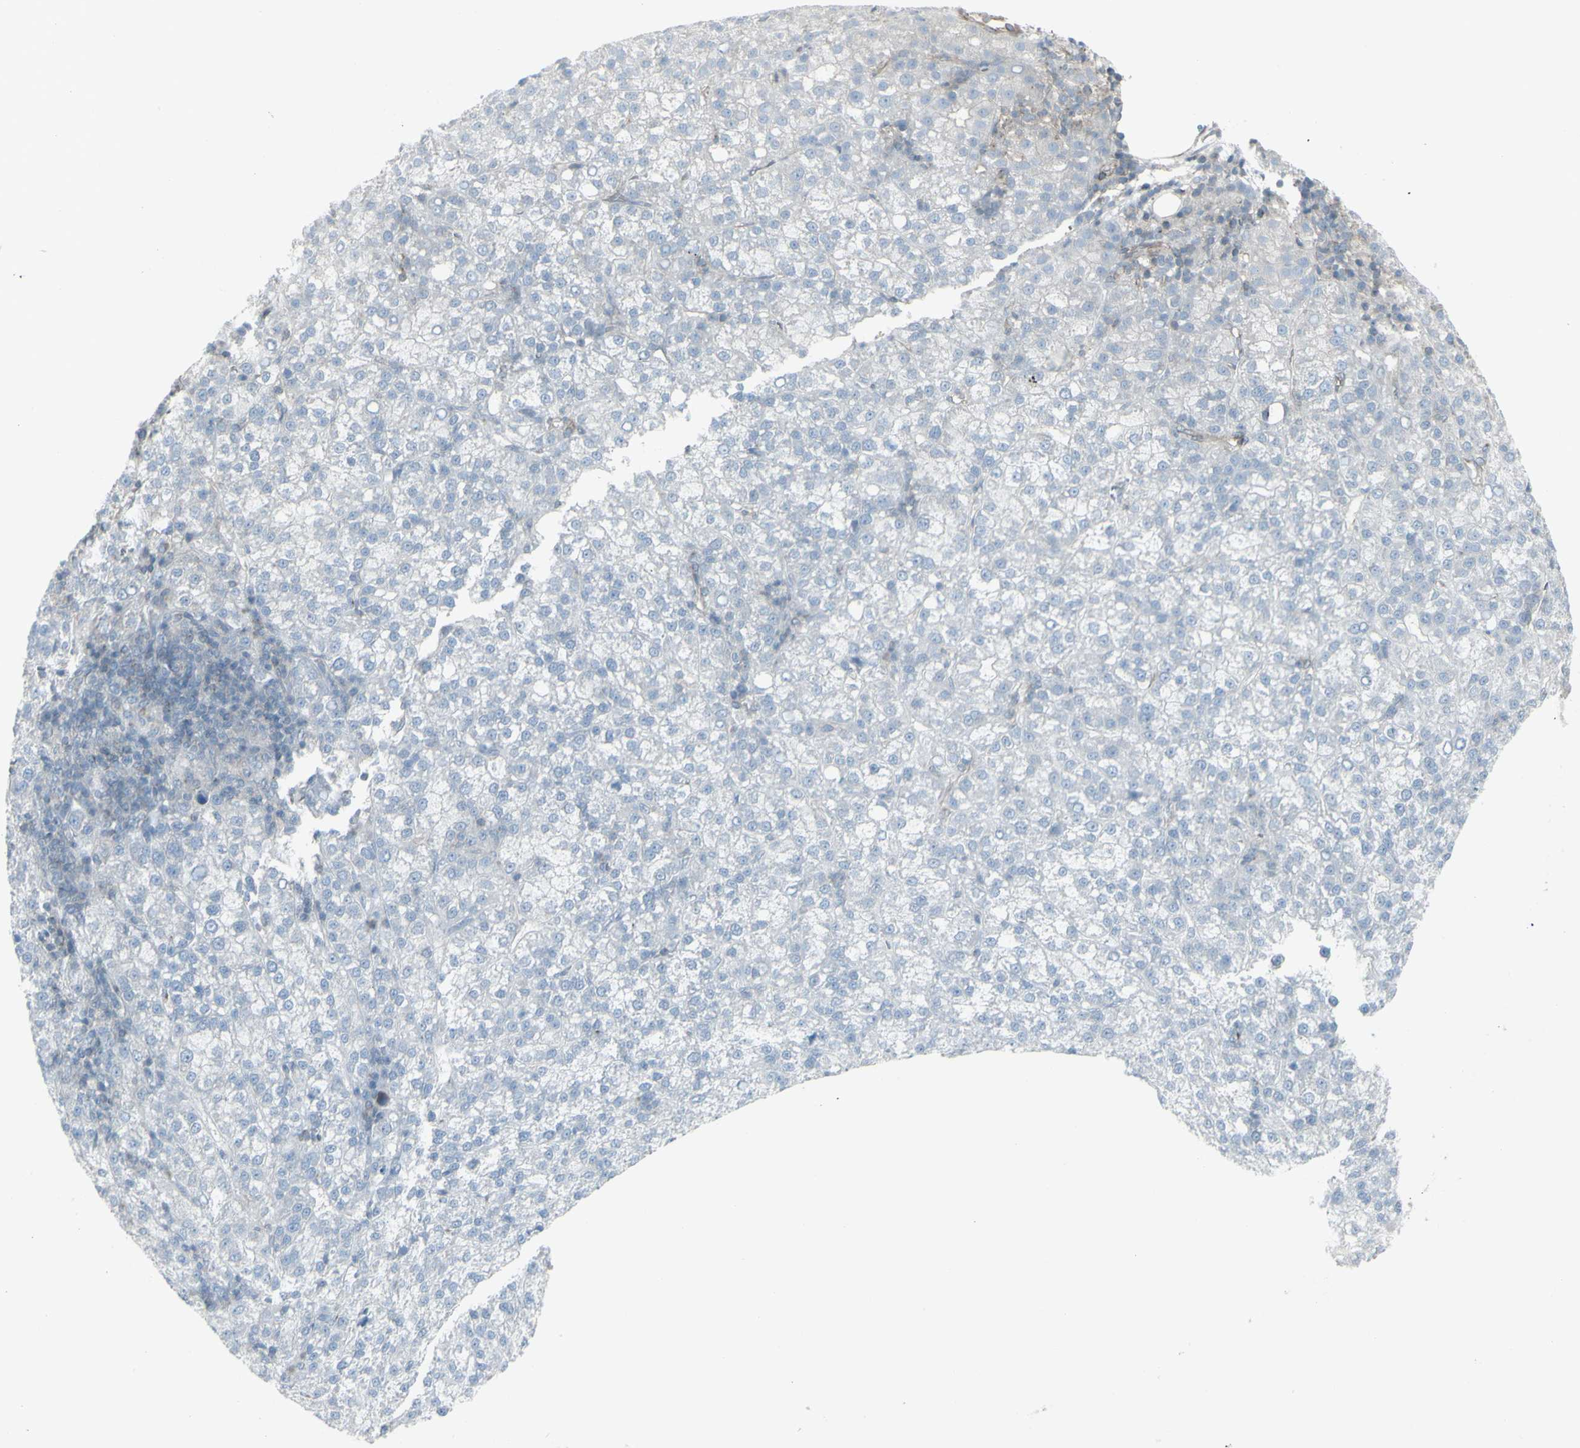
{"staining": {"intensity": "negative", "quantity": "none", "location": "none"}, "tissue": "liver cancer", "cell_type": "Tumor cells", "image_type": "cancer", "snomed": [{"axis": "morphology", "description": "Carcinoma, Hepatocellular, NOS"}, {"axis": "topography", "description": "Liver"}], "caption": "IHC photomicrograph of neoplastic tissue: human liver cancer (hepatocellular carcinoma) stained with DAB (3,3'-diaminobenzidine) displays no significant protein staining in tumor cells. The staining is performed using DAB brown chromogen with nuclei counter-stained in using hematoxylin.", "gene": "GALNT6", "patient": {"sex": "female", "age": 58}}